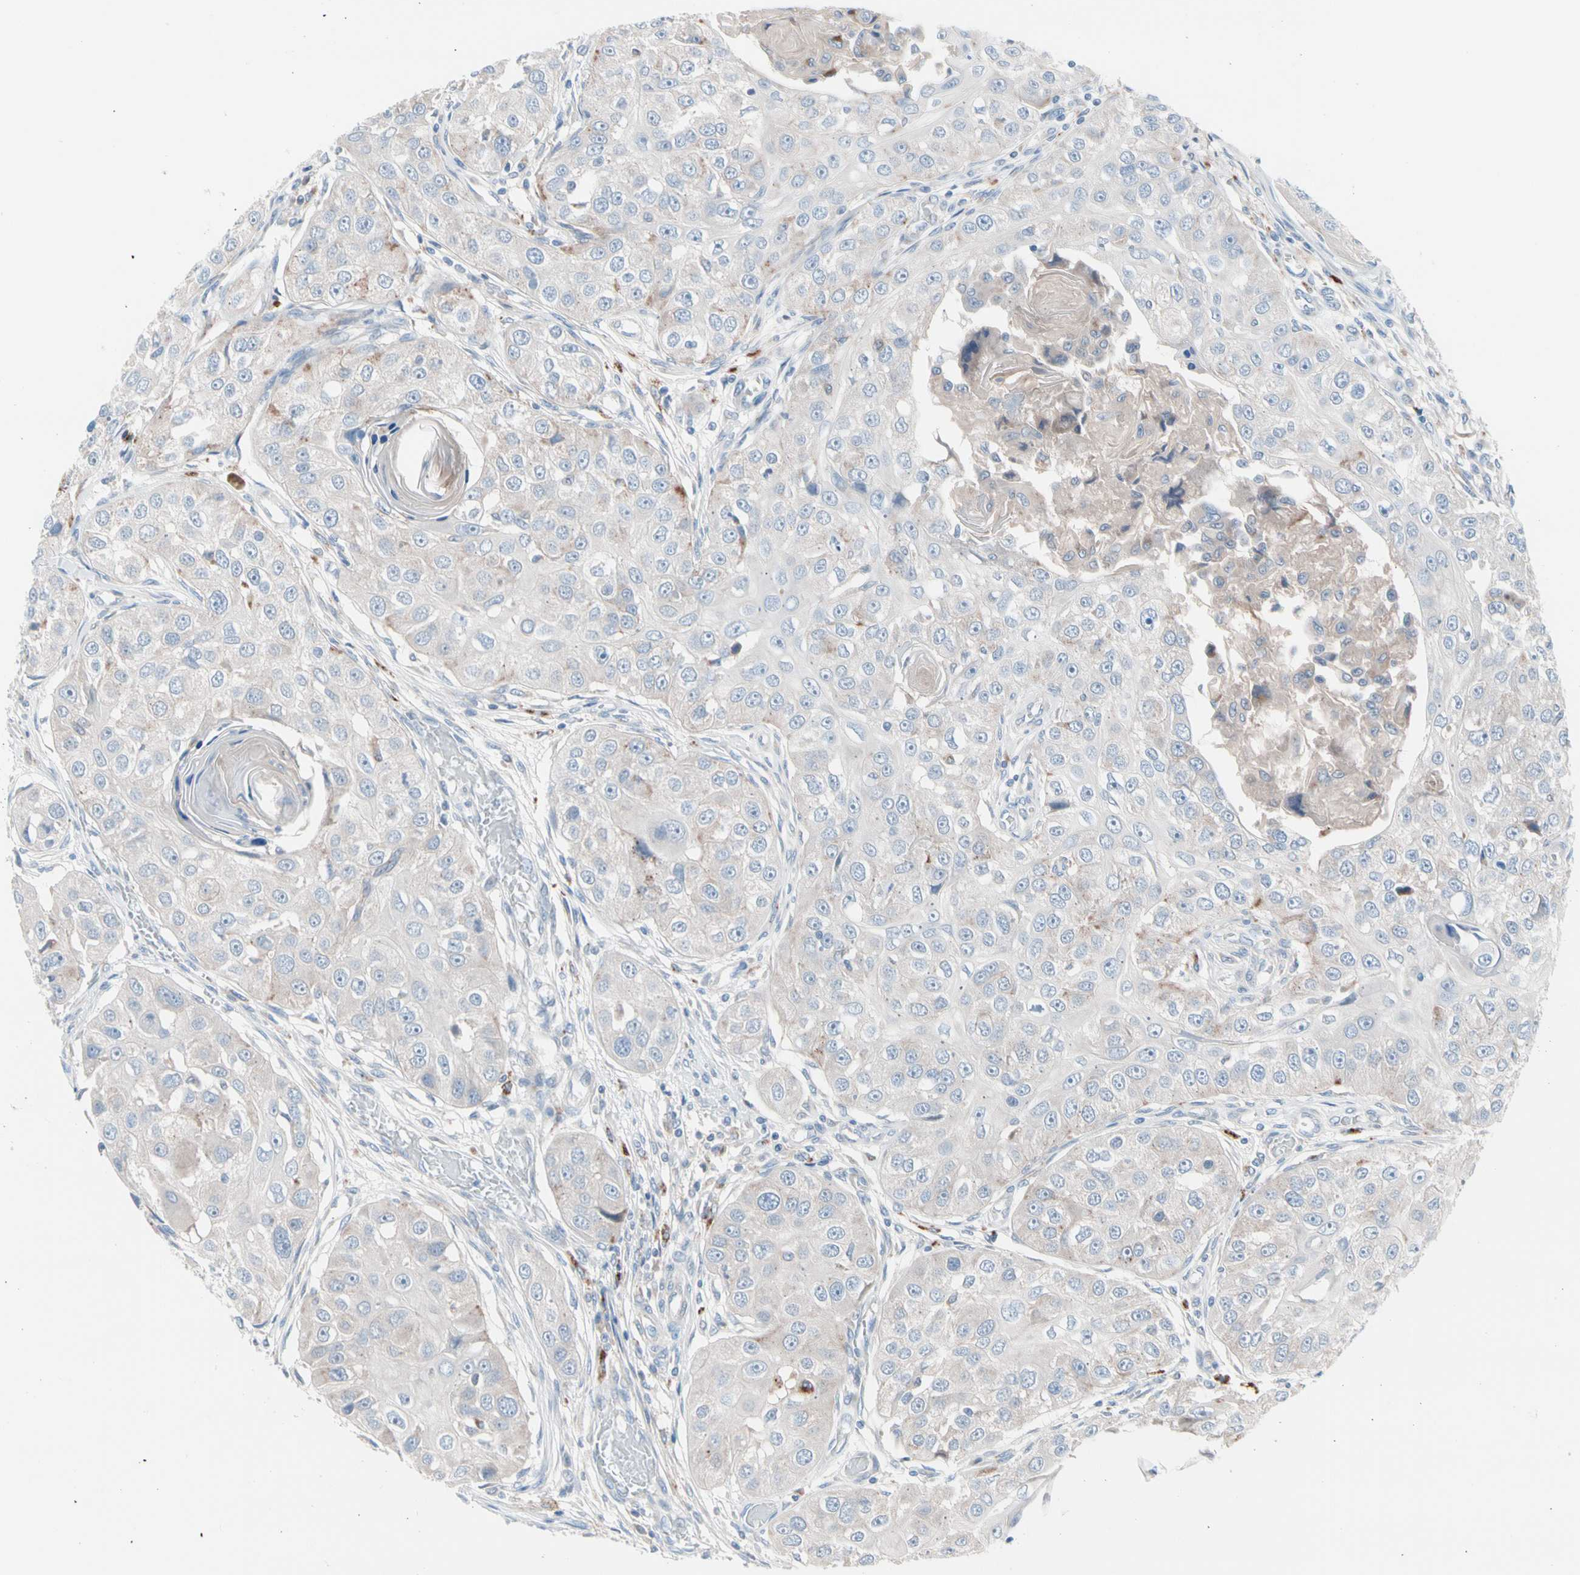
{"staining": {"intensity": "weak", "quantity": "<25%", "location": "cytoplasmic/membranous"}, "tissue": "head and neck cancer", "cell_type": "Tumor cells", "image_type": "cancer", "snomed": [{"axis": "morphology", "description": "Normal tissue, NOS"}, {"axis": "morphology", "description": "Squamous cell carcinoma, NOS"}, {"axis": "topography", "description": "Skeletal muscle"}, {"axis": "topography", "description": "Head-Neck"}], "caption": "This is a histopathology image of immunohistochemistry (IHC) staining of head and neck cancer, which shows no expression in tumor cells.", "gene": "CASQ1", "patient": {"sex": "male", "age": 51}}